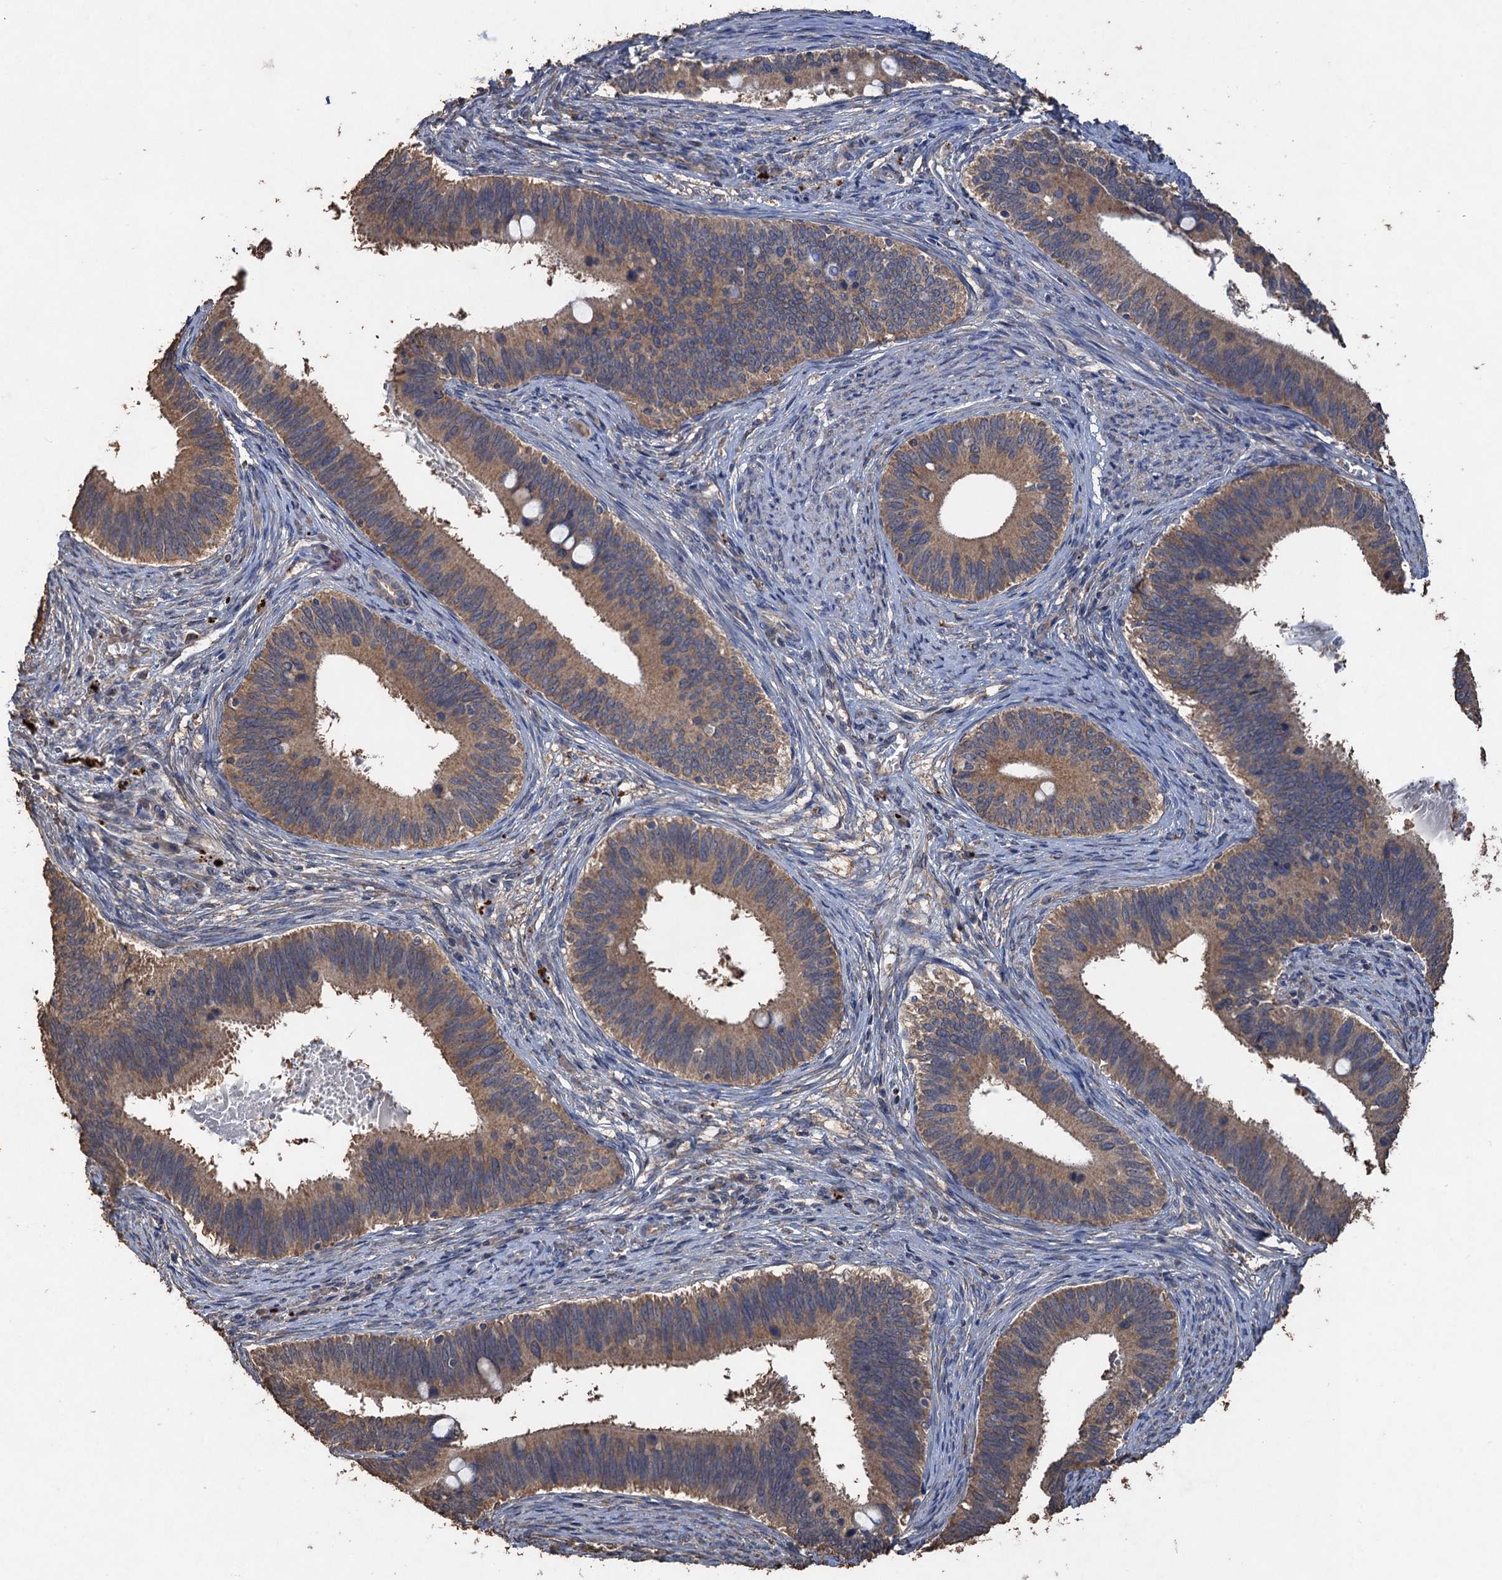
{"staining": {"intensity": "moderate", "quantity": ">75%", "location": "cytoplasmic/membranous"}, "tissue": "cervical cancer", "cell_type": "Tumor cells", "image_type": "cancer", "snomed": [{"axis": "morphology", "description": "Adenocarcinoma, NOS"}, {"axis": "topography", "description": "Cervix"}], "caption": "Human adenocarcinoma (cervical) stained with a protein marker exhibits moderate staining in tumor cells.", "gene": "SCUBE3", "patient": {"sex": "female", "age": 42}}